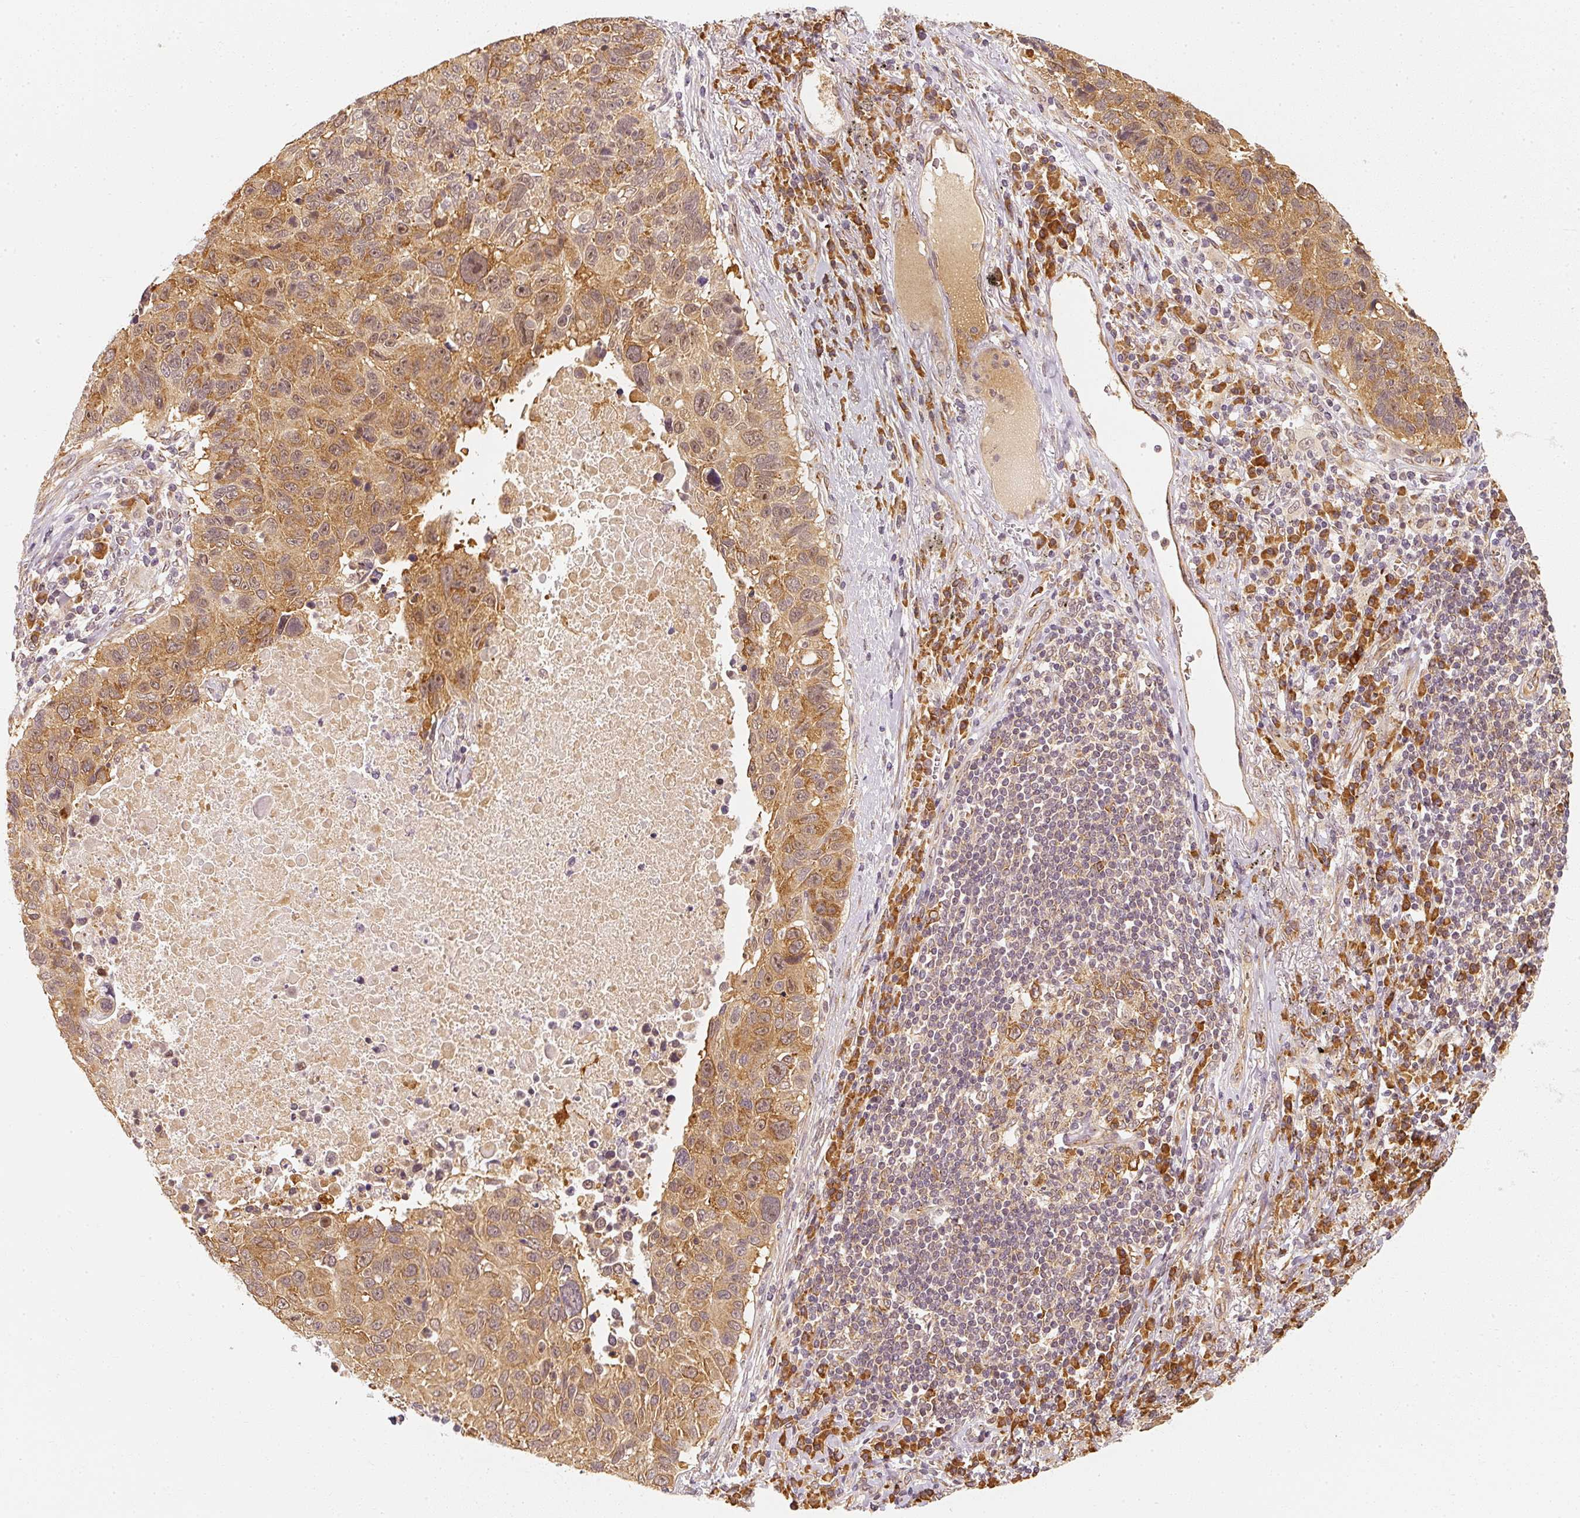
{"staining": {"intensity": "moderate", "quantity": ">75%", "location": "cytoplasmic/membranous"}, "tissue": "lung cancer", "cell_type": "Tumor cells", "image_type": "cancer", "snomed": [{"axis": "morphology", "description": "Squamous cell carcinoma, NOS"}, {"axis": "topography", "description": "Lung"}], "caption": "Moderate cytoplasmic/membranous expression for a protein is appreciated in approximately >75% of tumor cells of lung cancer (squamous cell carcinoma) using immunohistochemistry (IHC).", "gene": "EEF1A2", "patient": {"sex": "male", "age": 66}}